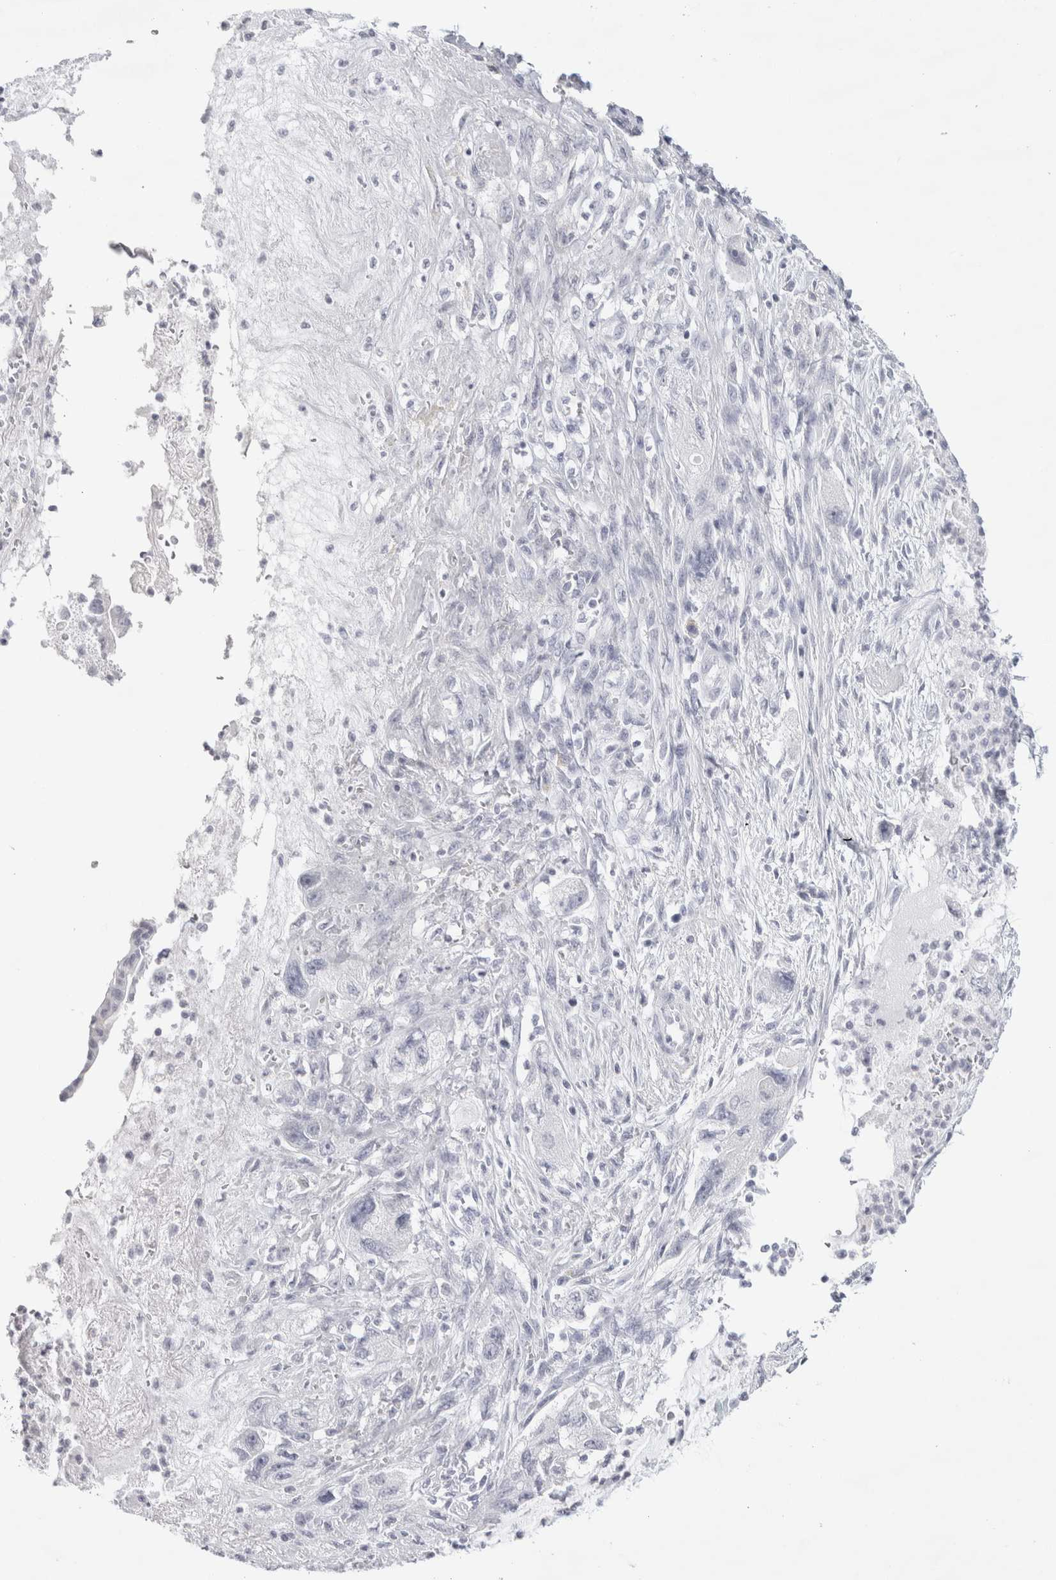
{"staining": {"intensity": "negative", "quantity": "none", "location": "none"}, "tissue": "pancreatic cancer", "cell_type": "Tumor cells", "image_type": "cancer", "snomed": [{"axis": "morphology", "description": "Adenocarcinoma, NOS"}, {"axis": "topography", "description": "Pancreas"}], "caption": "There is no significant staining in tumor cells of pancreatic cancer. (DAB IHC, high magnification).", "gene": "GARIN1A", "patient": {"sex": "female", "age": 73}}